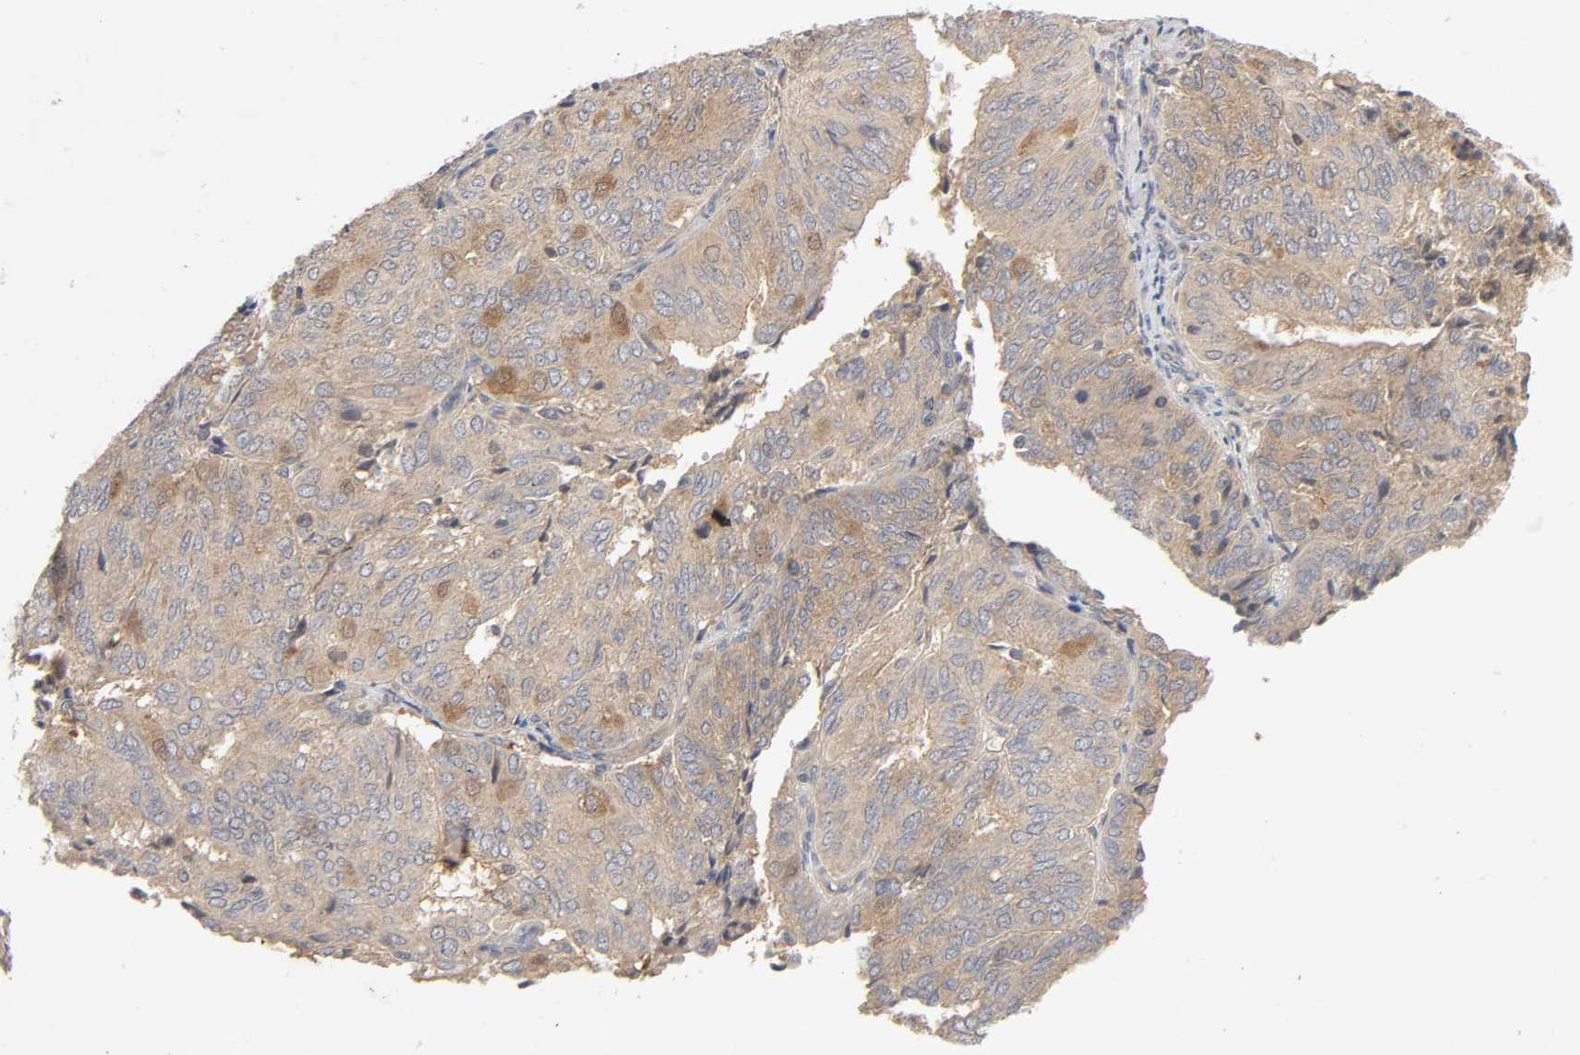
{"staining": {"intensity": "moderate", "quantity": ">75%", "location": "cytoplasmic/membranous"}, "tissue": "endometrial cancer", "cell_type": "Tumor cells", "image_type": "cancer", "snomed": [{"axis": "morphology", "description": "Adenocarcinoma, NOS"}, {"axis": "topography", "description": "Uterus"}], "caption": "Protein expression analysis of human adenocarcinoma (endometrial) reveals moderate cytoplasmic/membranous staining in about >75% of tumor cells.", "gene": "CPB2", "patient": {"sex": "female", "age": 60}}